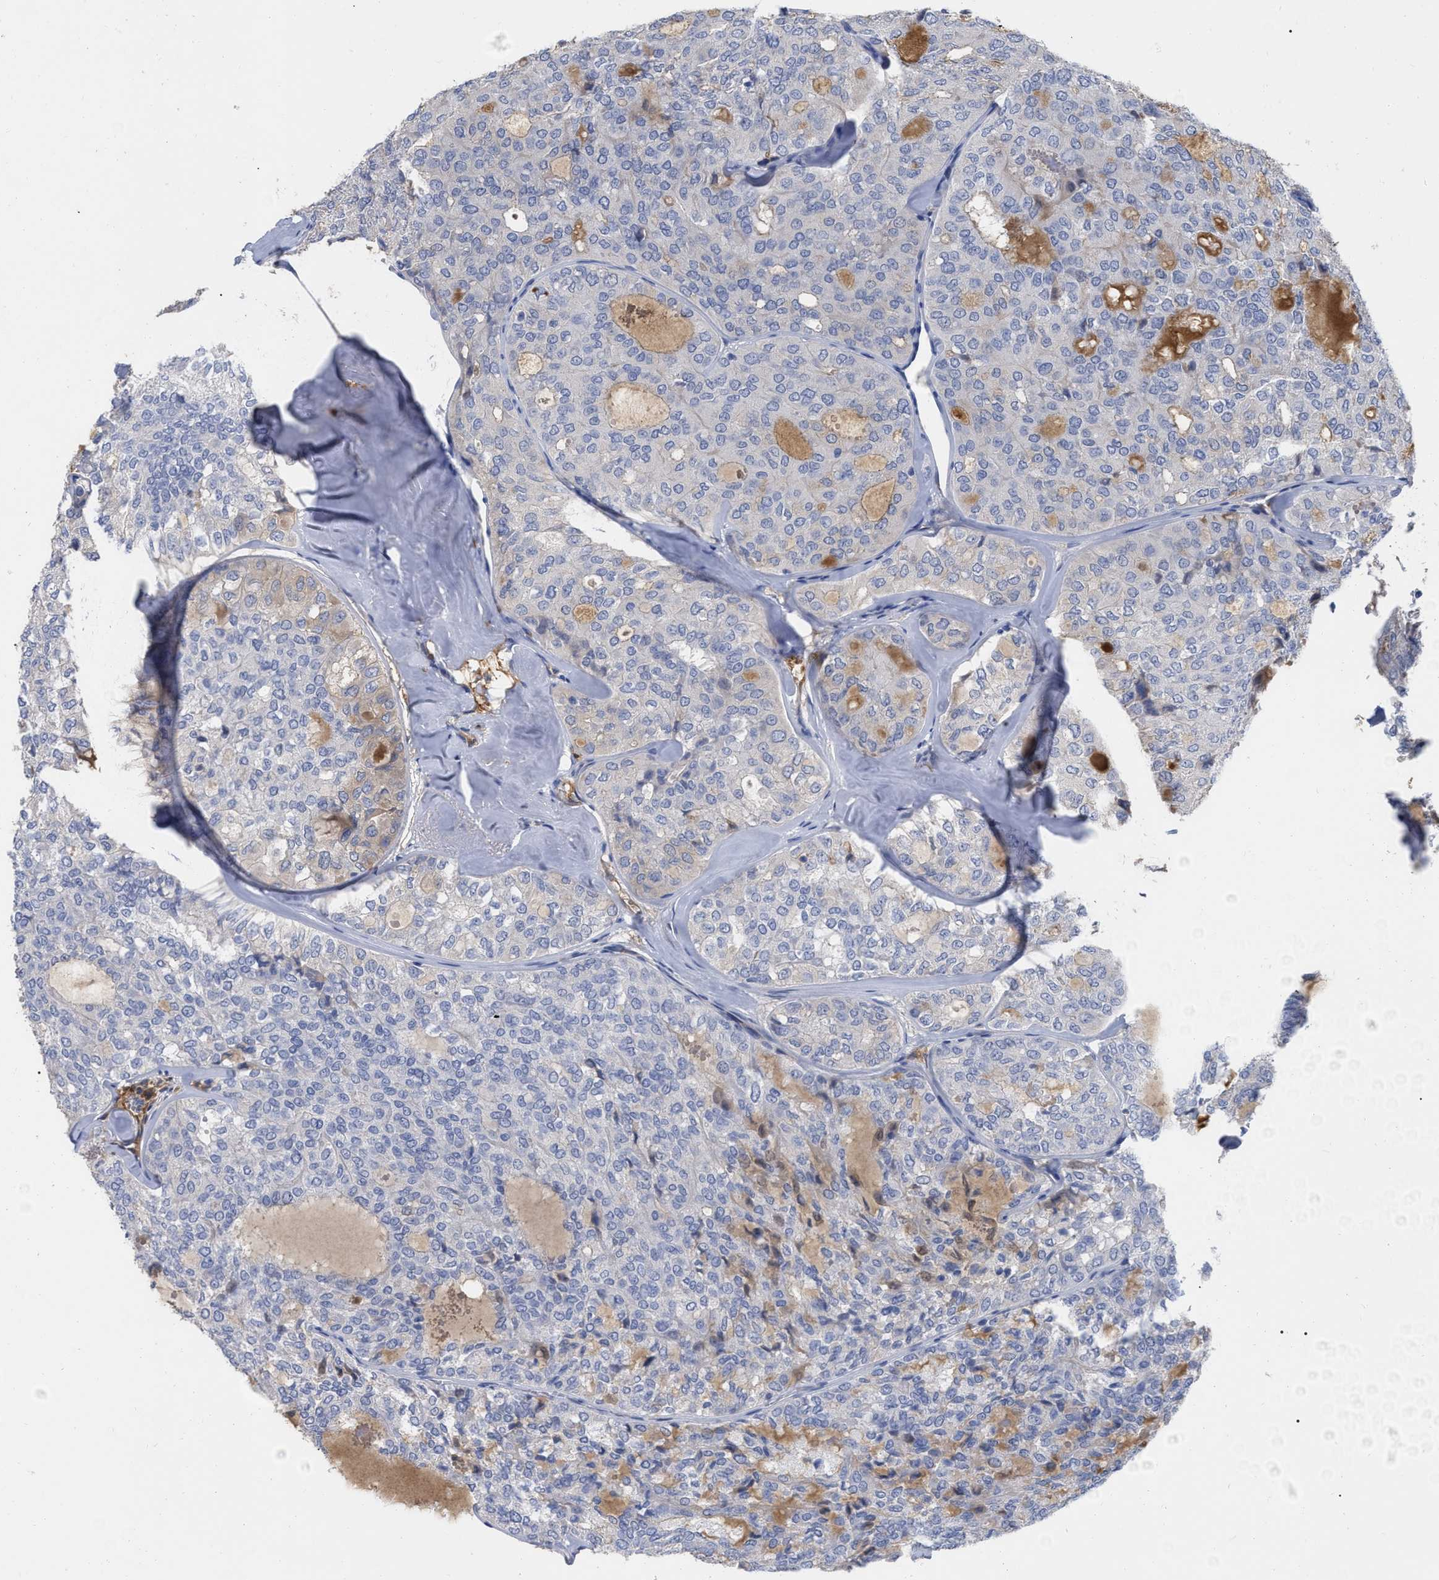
{"staining": {"intensity": "weak", "quantity": "<25%", "location": "nuclear"}, "tissue": "thyroid cancer", "cell_type": "Tumor cells", "image_type": "cancer", "snomed": [{"axis": "morphology", "description": "Follicular adenoma carcinoma, NOS"}, {"axis": "topography", "description": "Thyroid gland"}], "caption": "Photomicrograph shows no significant protein positivity in tumor cells of thyroid cancer.", "gene": "IGHV5-51", "patient": {"sex": "male", "age": 75}}